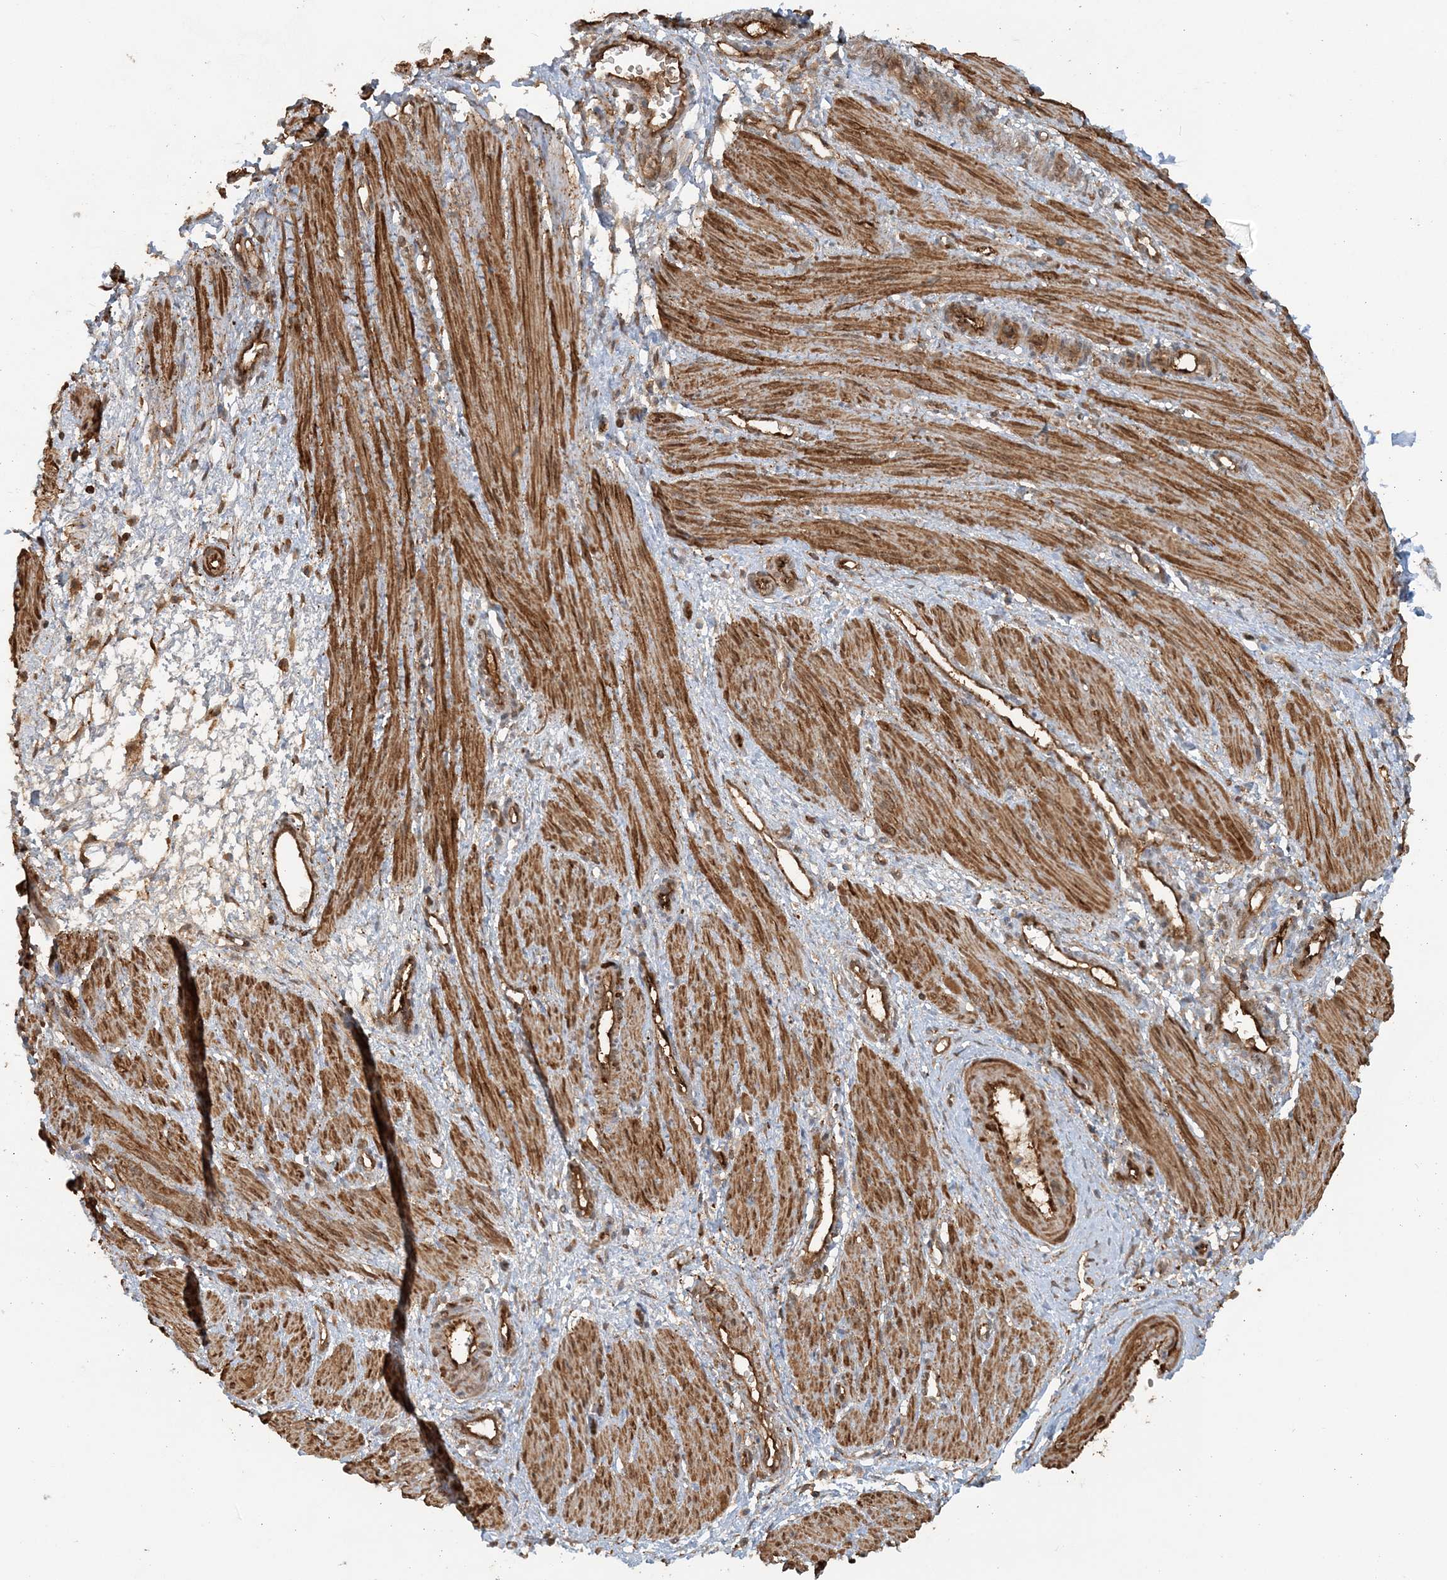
{"staining": {"intensity": "strong", "quantity": ">75%", "location": "cytoplasmic/membranous,nuclear"}, "tissue": "smooth muscle", "cell_type": "Smooth muscle cells", "image_type": "normal", "snomed": [{"axis": "morphology", "description": "Normal tissue, NOS"}, {"axis": "topography", "description": "Endometrium"}], "caption": "IHC (DAB (3,3'-diaminobenzidine)) staining of normal smooth muscle demonstrates strong cytoplasmic/membranous,nuclear protein expression in about >75% of smooth muscle cells. The staining was performed using DAB (3,3'-diaminobenzidine) to visualize the protein expression in brown, while the nuclei were stained in blue with hematoxylin (Magnification: 20x).", "gene": "DSTN", "patient": {"sex": "female", "age": 33}}